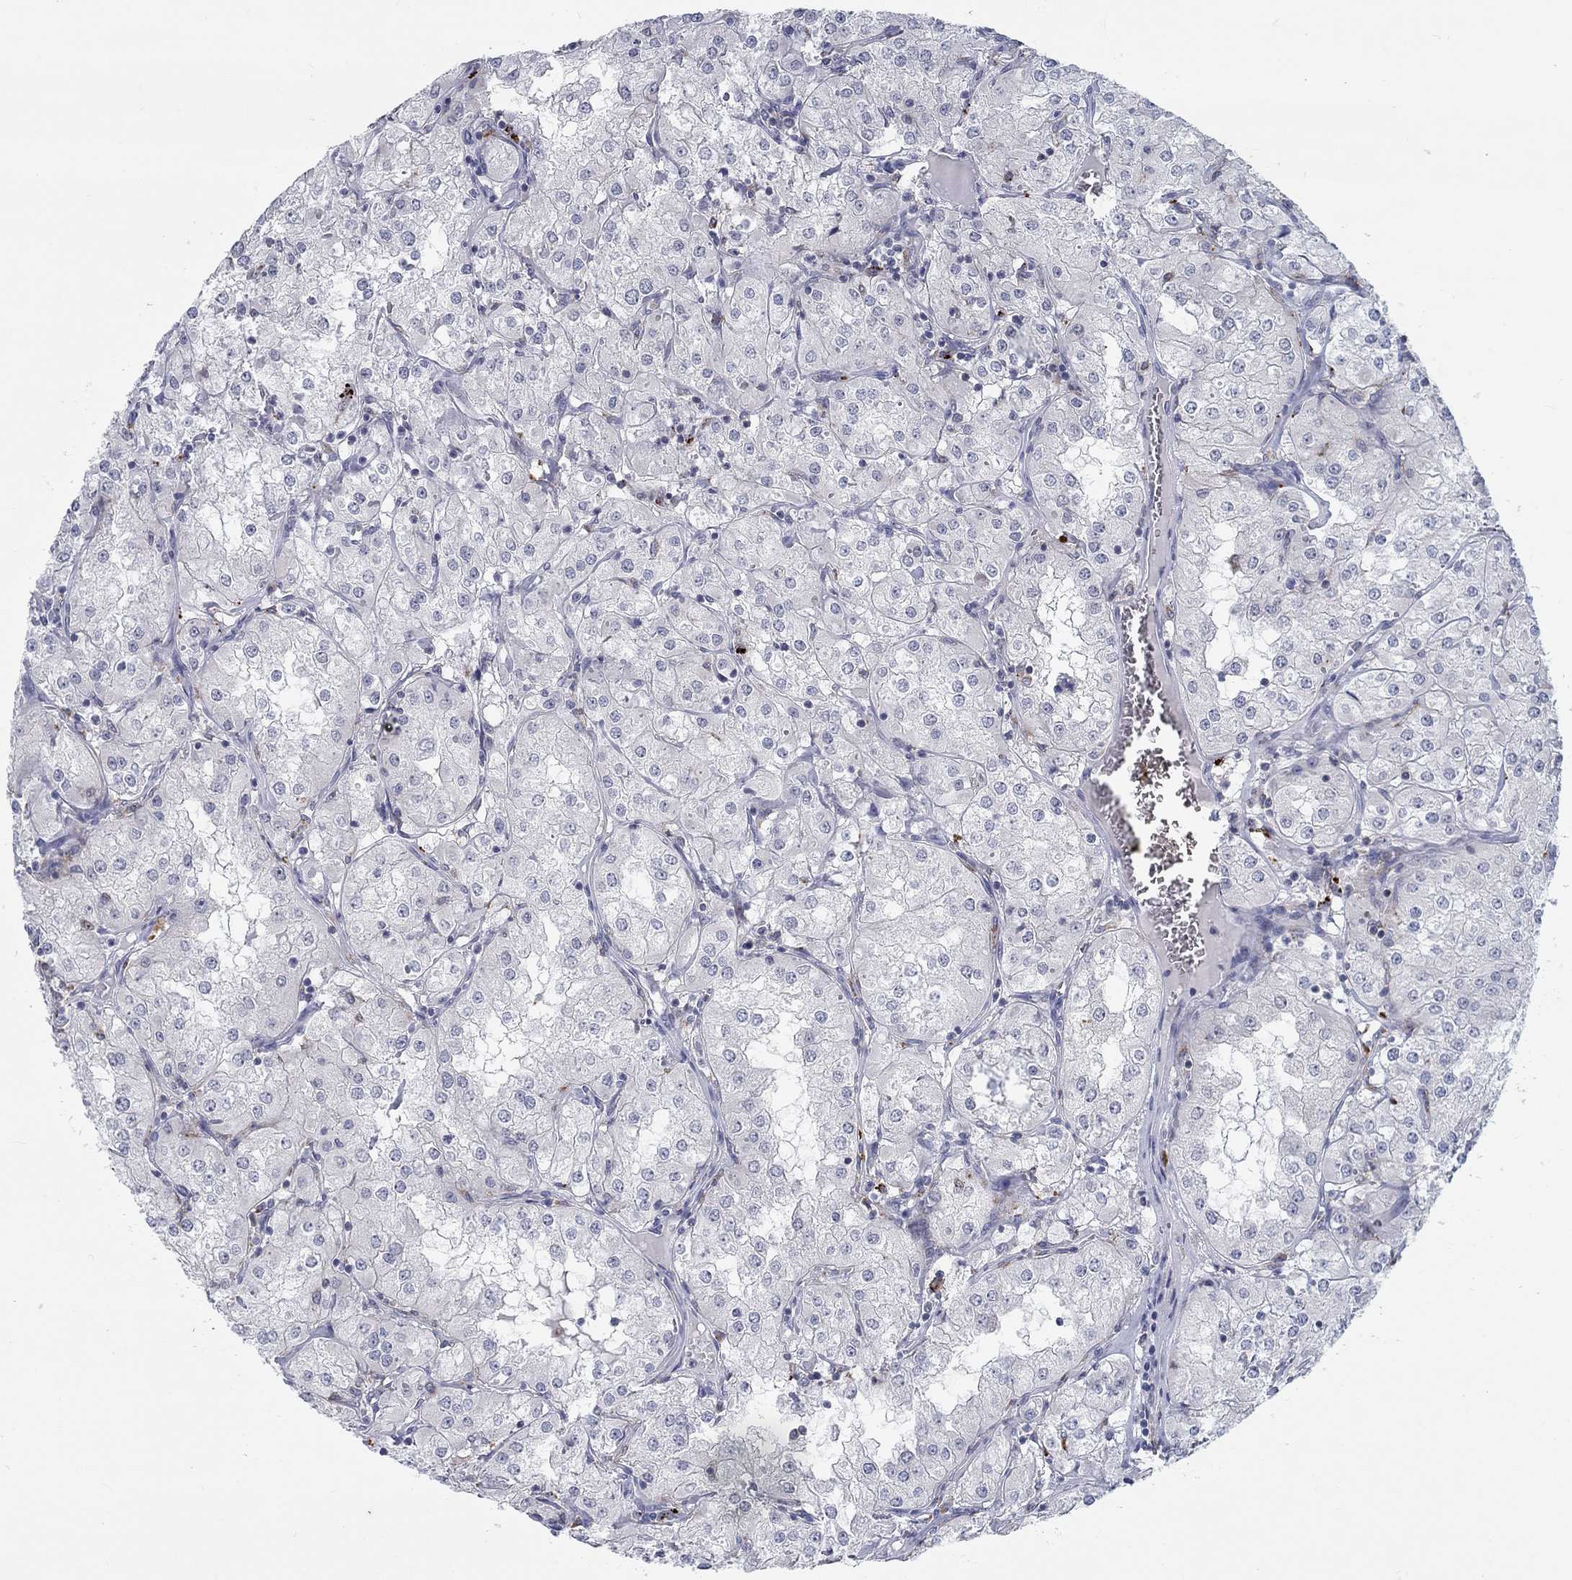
{"staining": {"intensity": "negative", "quantity": "none", "location": "none"}, "tissue": "renal cancer", "cell_type": "Tumor cells", "image_type": "cancer", "snomed": [{"axis": "morphology", "description": "Adenocarcinoma, NOS"}, {"axis": "topography", "description": "Kidney"}], "caption": "DAB (3,3'-diaminobenzidine) immunohistochemical staining of renal cancer exhibits no significant expression in tumor cells.", "gene": "MTSS2", "patient": {"sex": "male", "age": 77}}